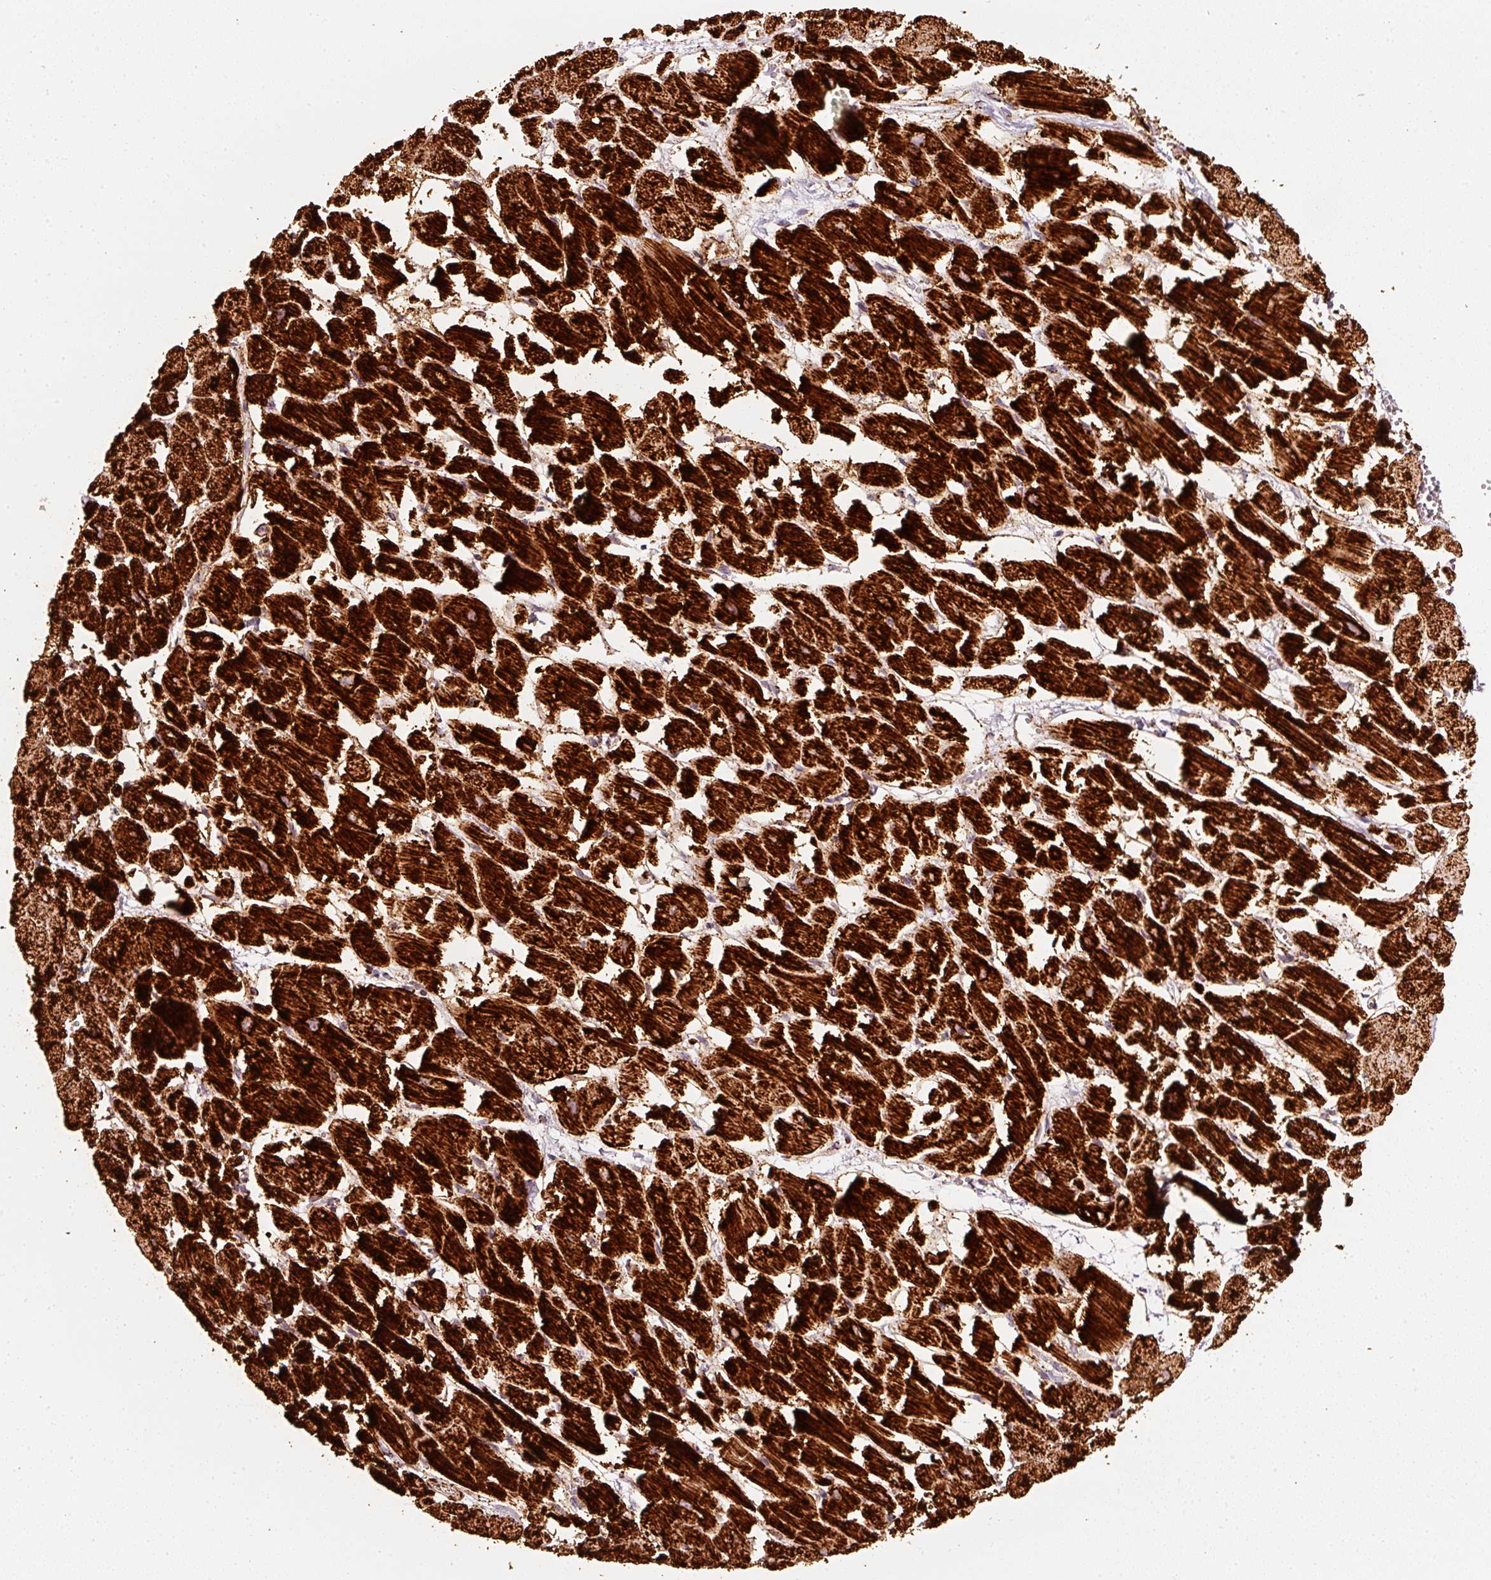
{"staining": {"intensity": "strong", "quantity": ">75%", "location": "cytoplasmic/membranous"}, "tissue": "heart muscle", "cell_type": "Cardiomyocytes", "image_type": "normal", "snomed": [{"axis": "morphology", "description": "Normal tissue, NOS"}, {"axis": "topography", "description": "Heart"}], "caption": "Heart muscle stained for a protein (brown) displays strong cytoplasmic/membranous positive staining in about >75% of cardiomyocytes.", "gene": "UQCRC1", "patient": {"sex": "male", "age": 54}}